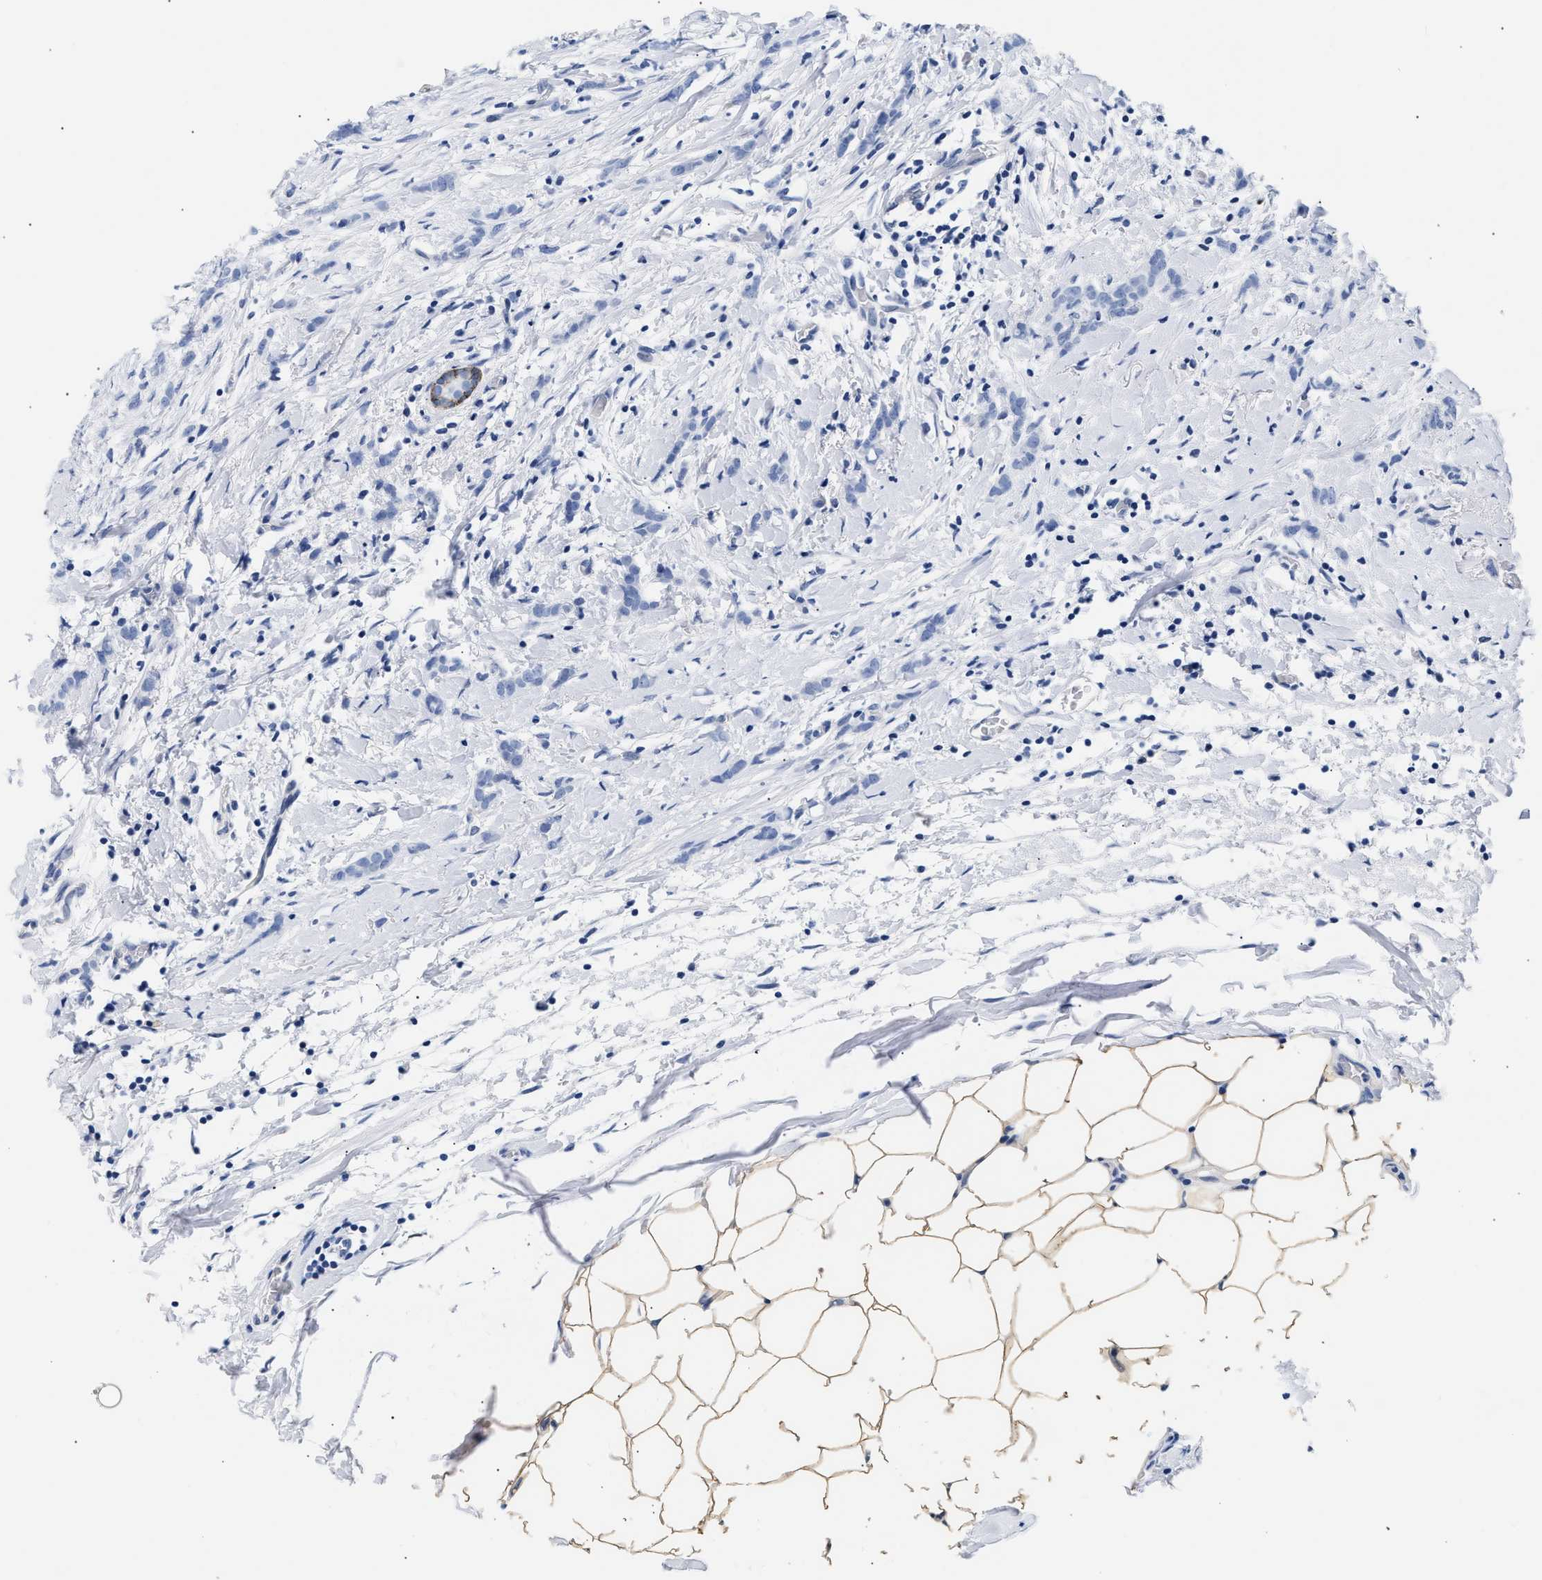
{"staining": {"intensity": "negative", "quantity": "none", "location": "none"}, "tissue": "breast cancer", "cell_type": "Tumor cells", "image_type": "cancer", "snomed": [{"axis": "morphology", "description": "Lobular carcinoma, in situ"}, {"axis": "morphology", "description": "Lobular carcinoma"}, {"axis": "topography", "description": "Breast"}], "caption": "Tumor cells are negative for brown protein staining in lobular carcinoma (breast).", "gene": "TRIM29", "patient": {"sex": "female", "age": 41}}